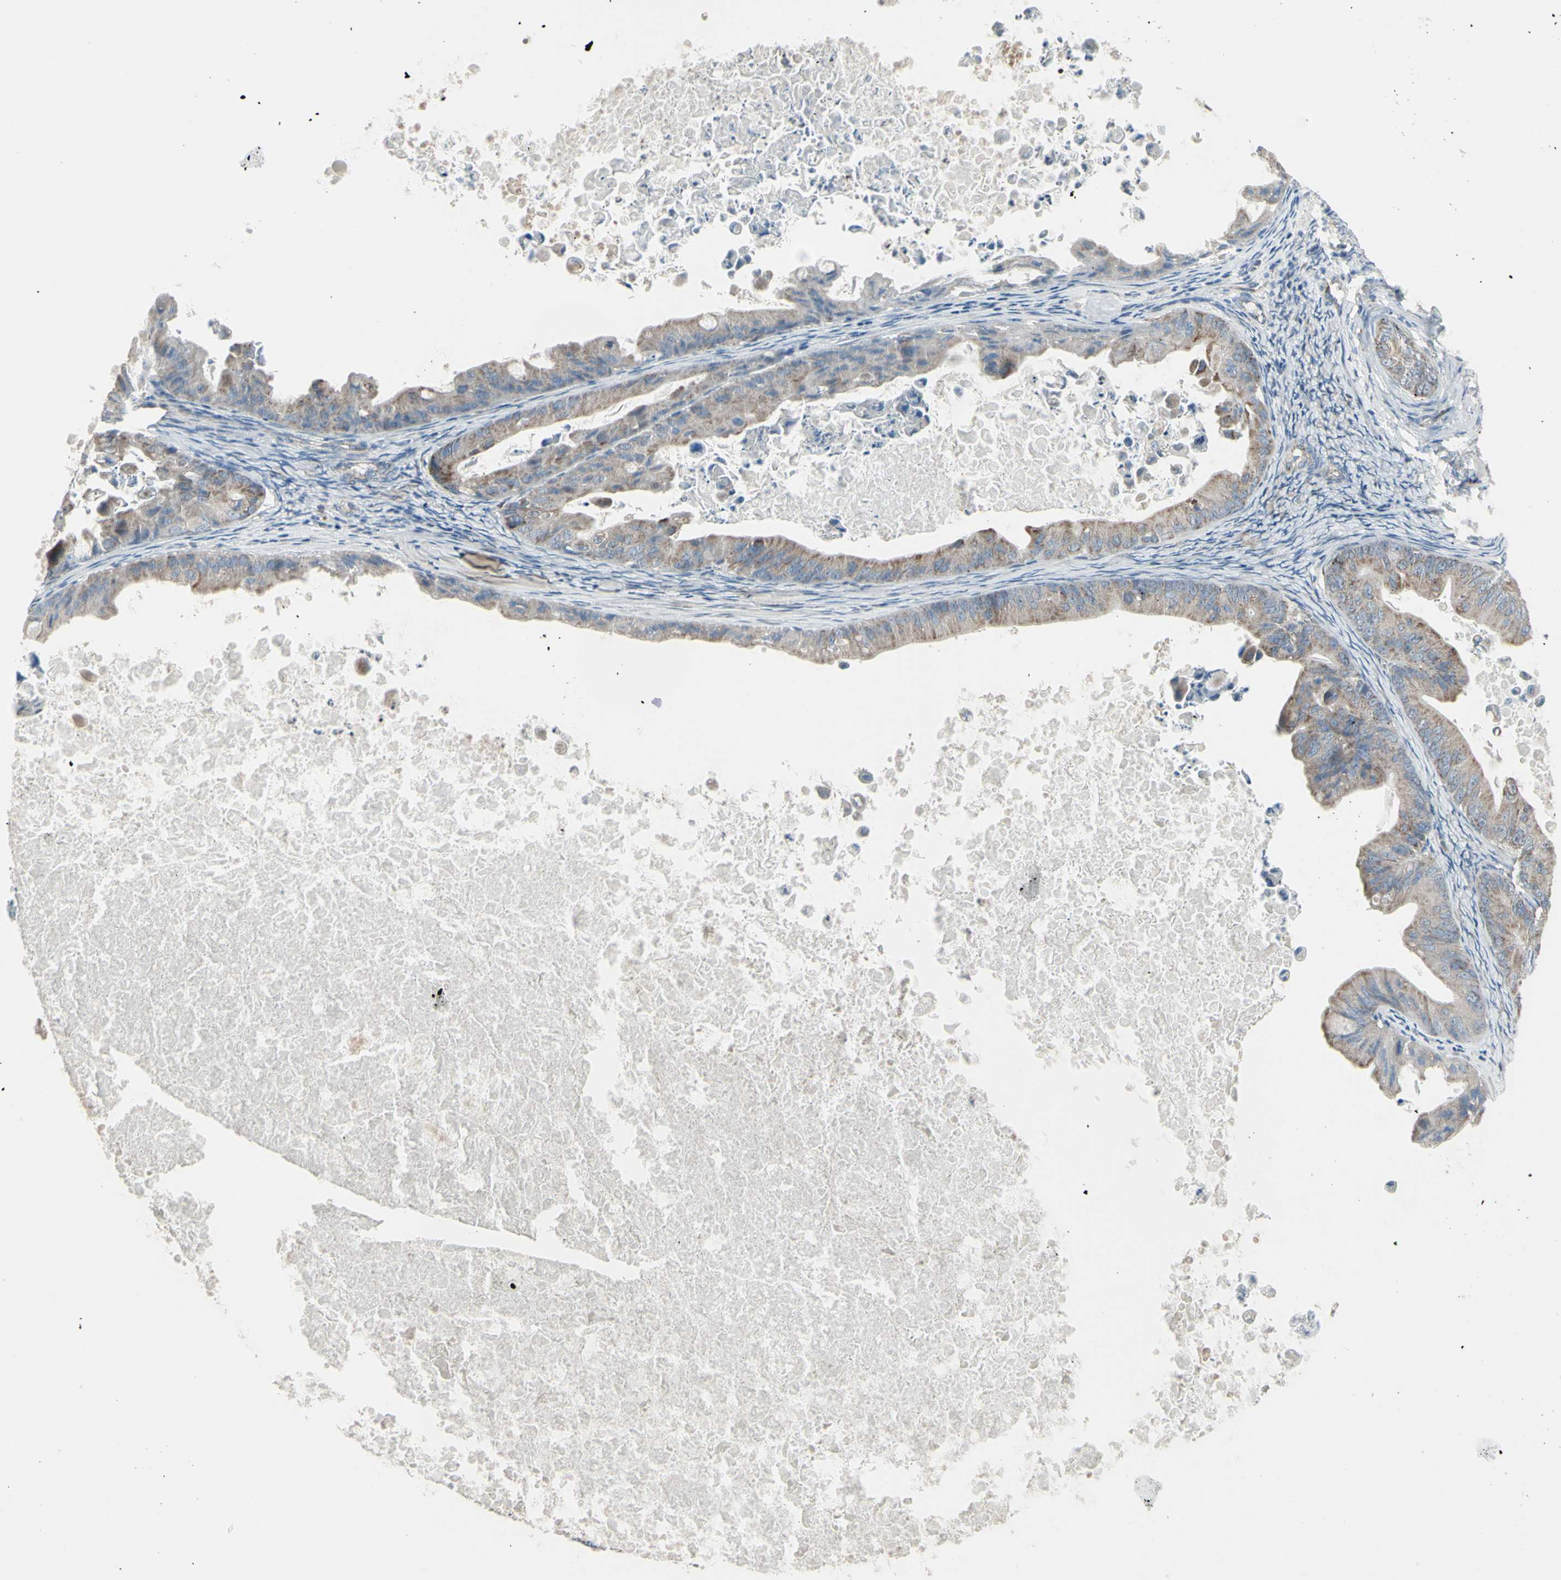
{"staining": {"intensity": "weak", "quantity": ">75%", "location": "cytoplasmic/membranous"}, "tissue": "ovarian cancer", "cell_type": "Tumor cells", "image_type": "cancer", "snomed": [{"axis": "morphology", "description": "Cystadenocarcinoma, mucinous, NOS"}, {"axis": "topography", "description": "Ovary"}], "caption": "A brown stain labels weak cytoplasmic/membranous positivity of a protein in ovarian cancer (mucinous cystadenocarcinoma) tumor cells. Nuclei are stained in blue.", "gene": "FAM171B", "patient": {"sex": "female", "age": 37}}